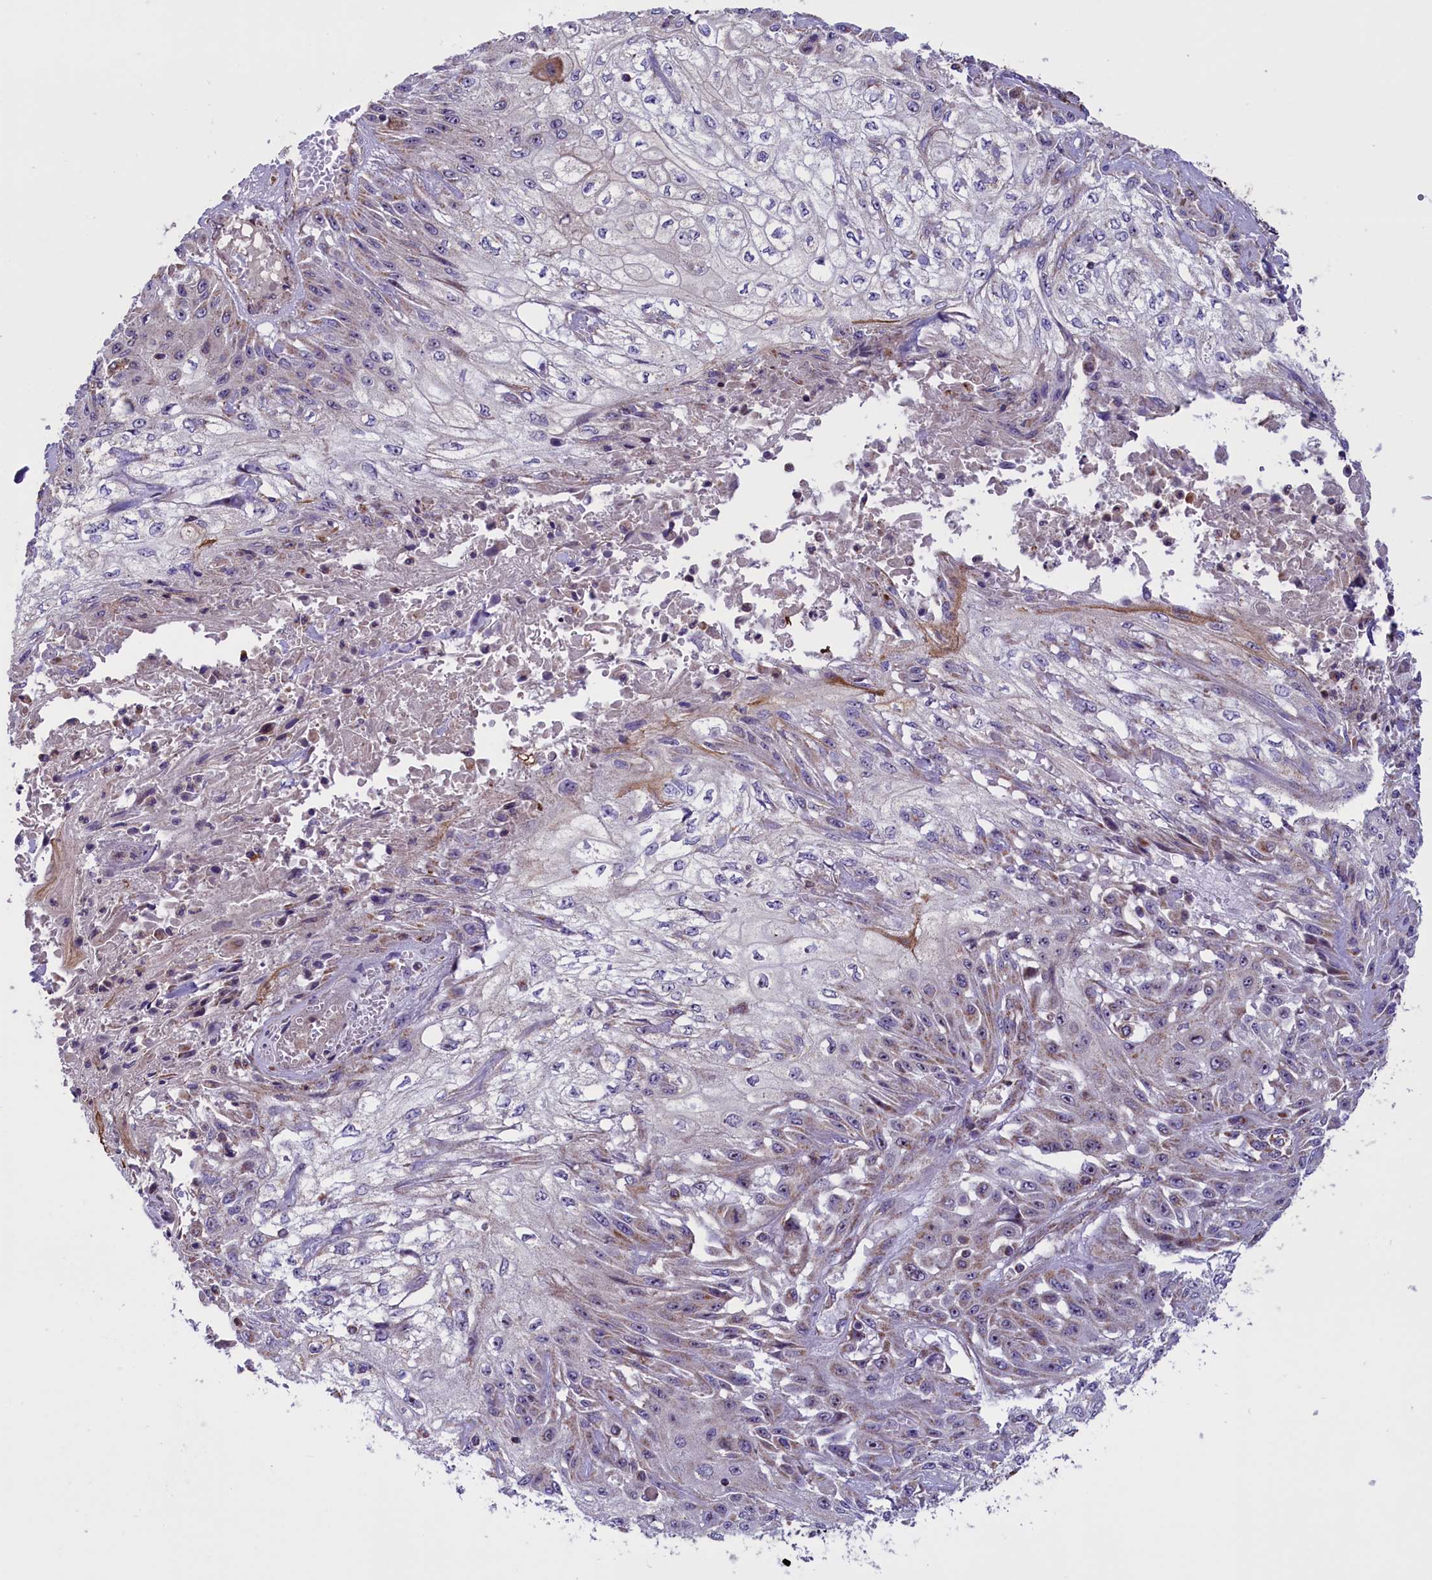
{"staining": {"intensity": "negative", "quantity": "none", "location": "none"}, "tissue": "skin cancer", "cell_type": "Tumor cells", "image_type": "cancer", "snomed": [{"axis": "morphology", "description": "Squamous cell carcinoma, NOS"}, {"axis": "morphology", "description": "Squamous cell carcinoma, metastatic, NOS"}, {"axis": "topography", "description": "Skin"}, {"axis": "topography", "description": "Lymph node"}], "caption": "Tumor cells are negative for protein expression in human skin cancer (metastatic squamous cell carcinoma).", "gene": "GLRX5", "patient": {"sex": "male", "age": 75}}